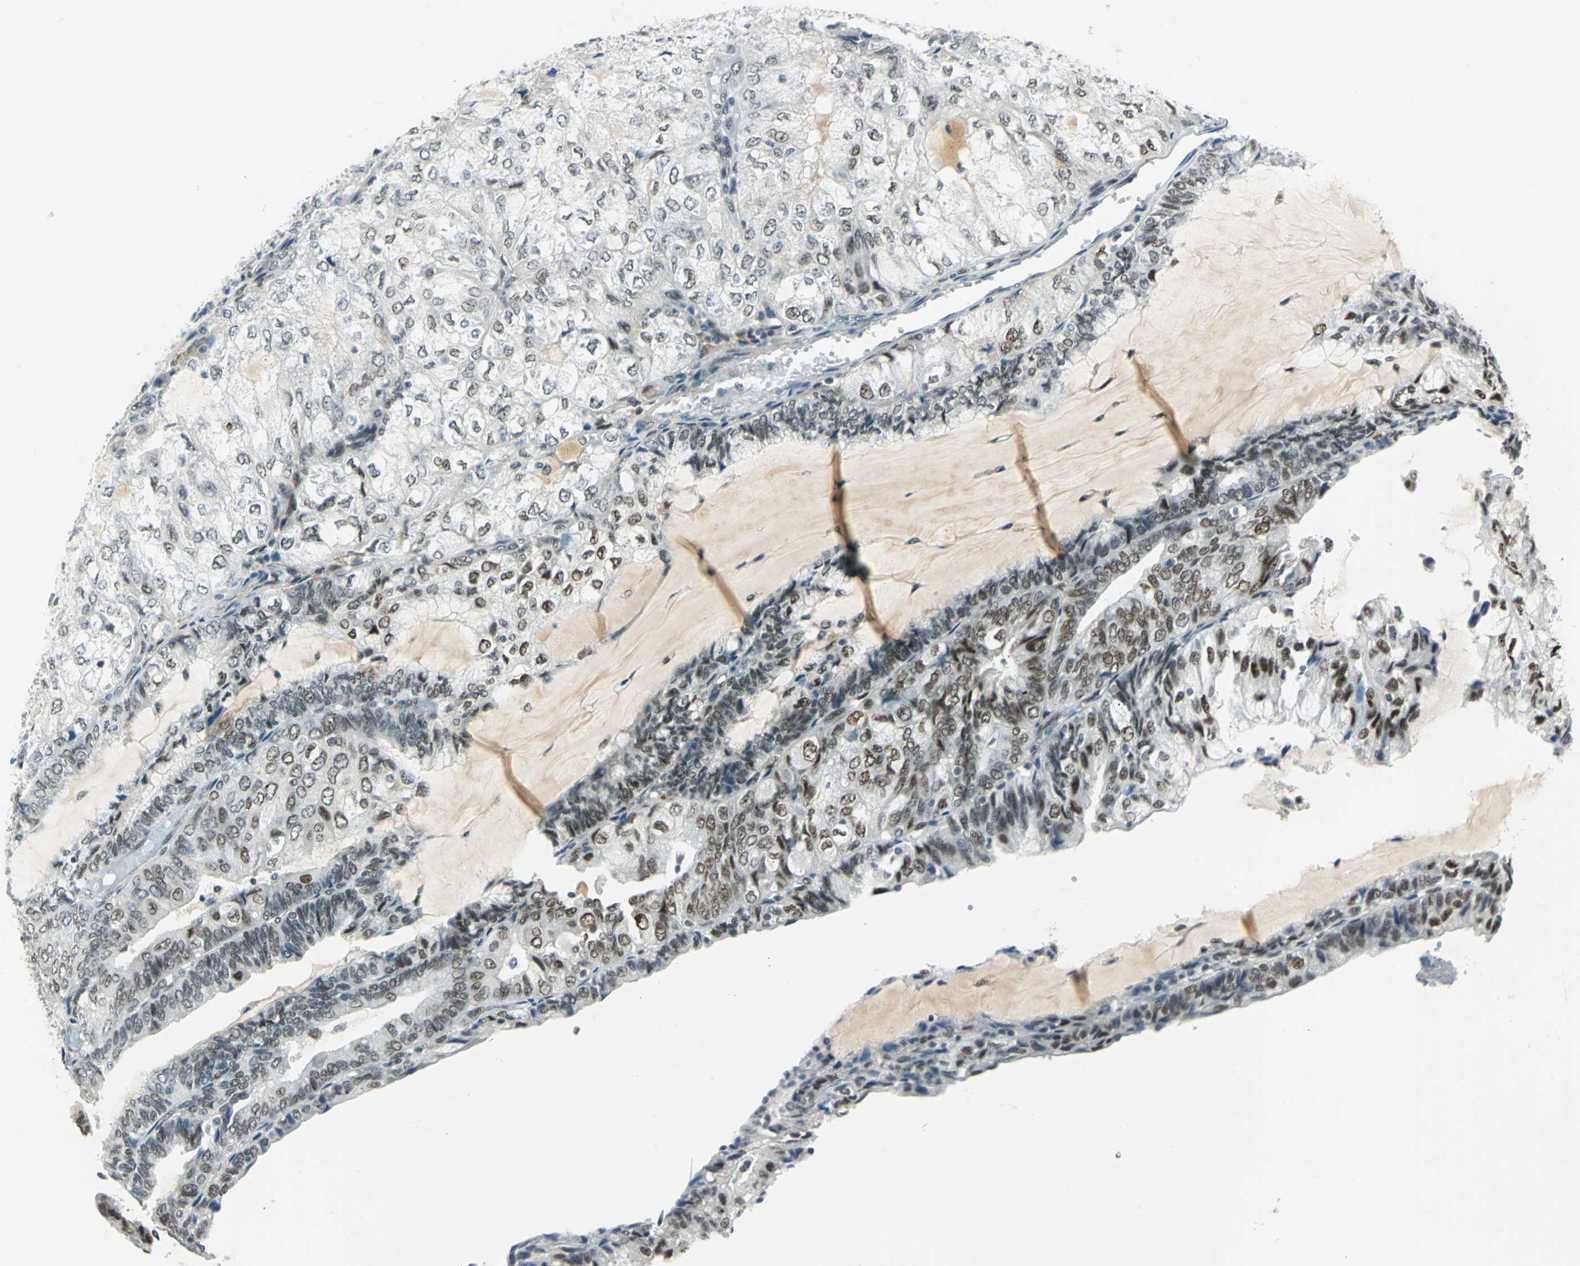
{"staining": {"intensity": "moderate", "quantity": "25%-75%", "location": "nuclear"}, "tissue": "endometrial cancer", "cell_type": "Tumor cells", "image_type": "cancer", "snomed": [{"axis": "morphology", "description": "Adenocarcinoma, NOS"}, {"axis": "topography", "description": "Endometrium"}], "caption": "DAB (3,3'-diaminobenzidine) immunohistochemical staining of endometrial adenocarcinoma demonstrates moderate nuclear protein expression in approximately 25%-75% of tumor cells.", "gene": "MTMR10", "patient": {"sex": "female", "age": 81}}